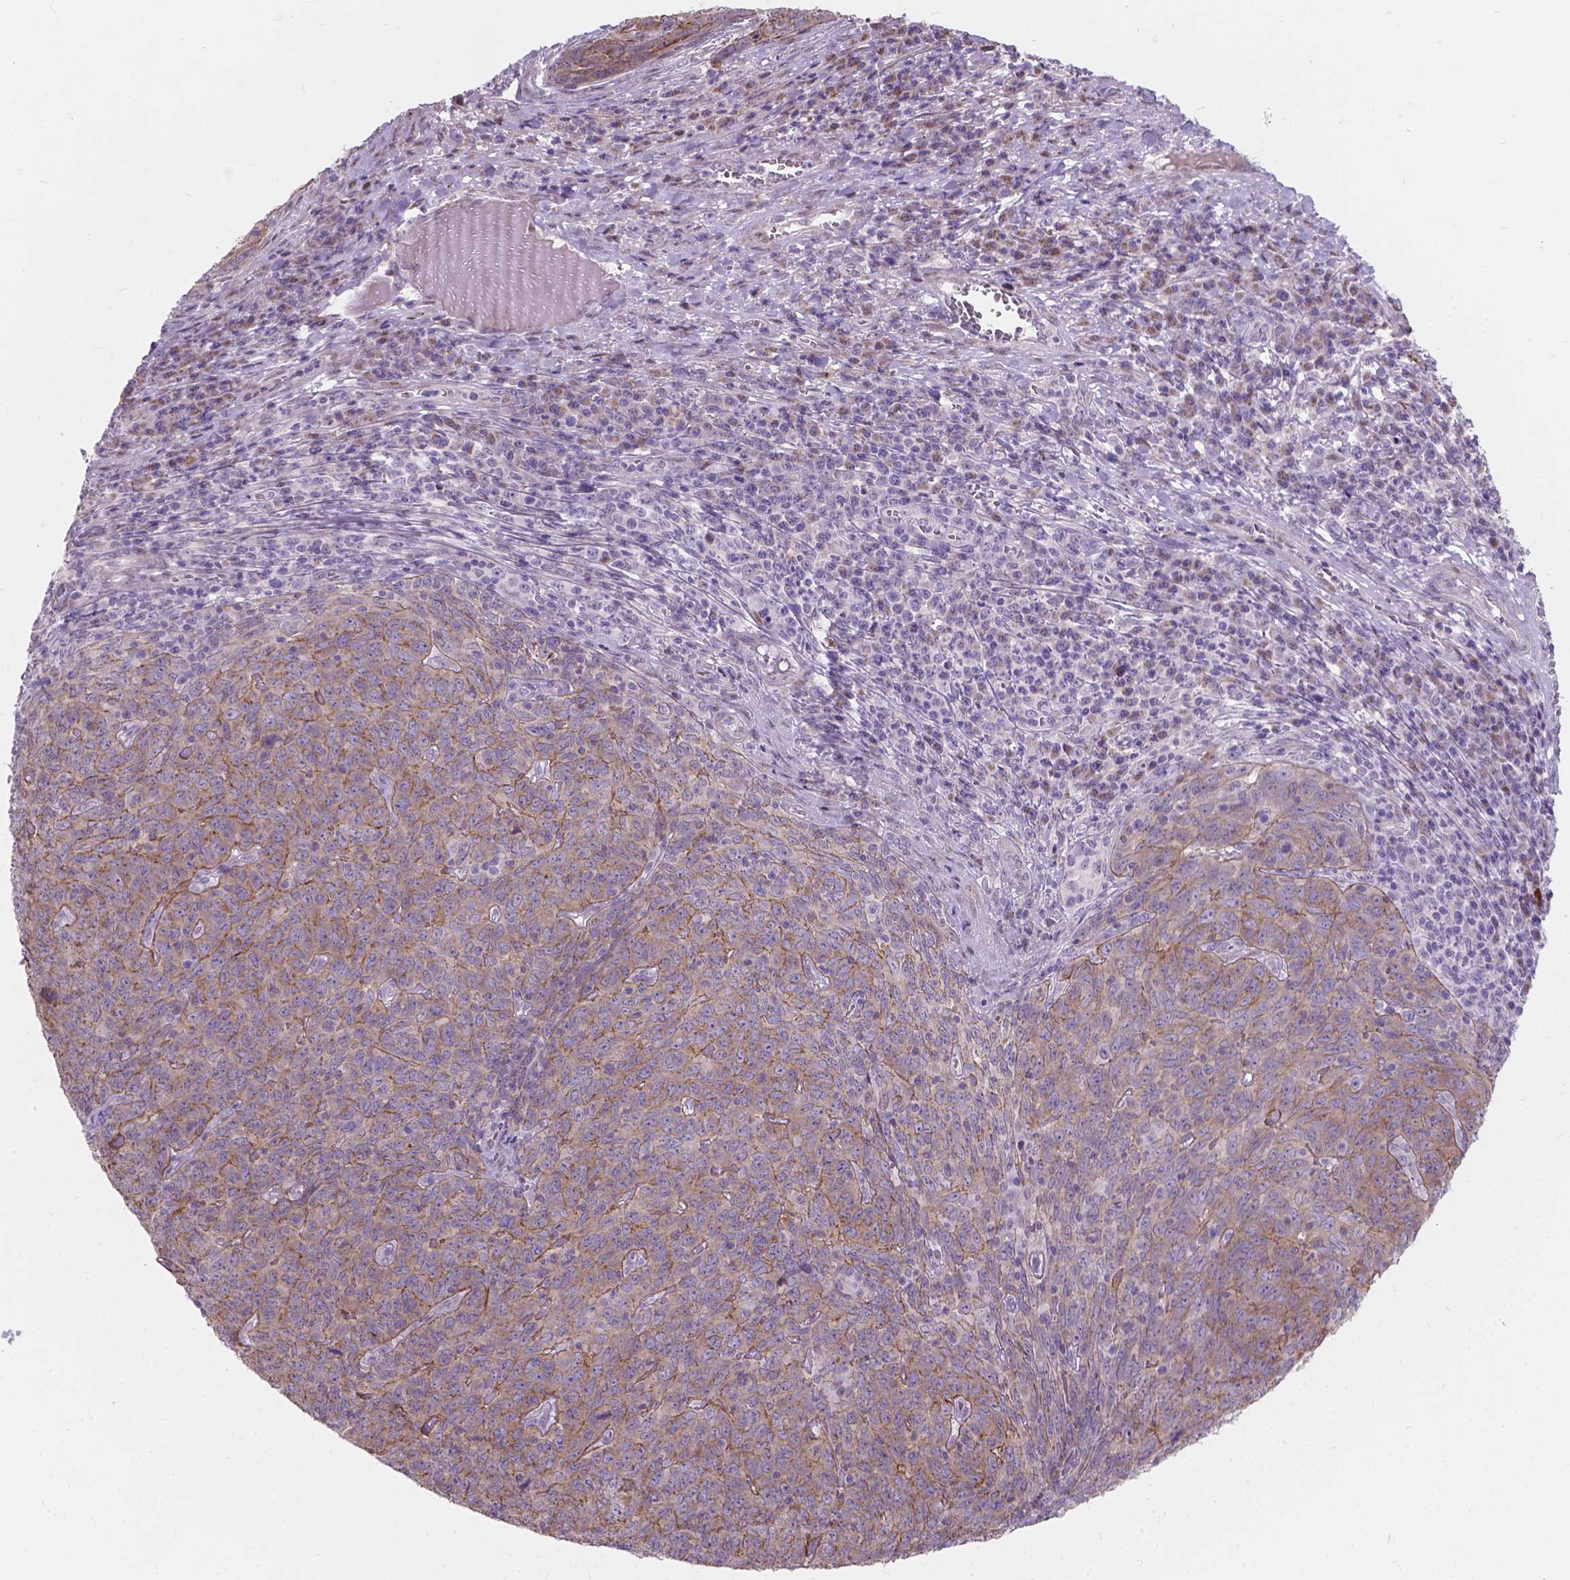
{"staining": {"intensity": "weak", "quantity": "25%-75%", "location": "cytoplasmic/membranous"}, "tissue": "skin cancer", "cell_type": "Tumor cells", "image_type": "cancer", "snomed": [{"axis": "morphology", "description": "Squamous cell carcinoma, NOS"}, {"axis": "topography", "description": "Skin"}, {"axis": "topography", "description": "Anal"}], "caption": "DAB immunohistochemical staining of skin squamous cell carcinoma reveals weak cytoplasmic/membranous protein positivity in about 25%-75% of tumor cells. (IHC, brightfield microscopy, high magnification).", "gene": "MYH14", "patient": {"sex": "female", "age": 51}}